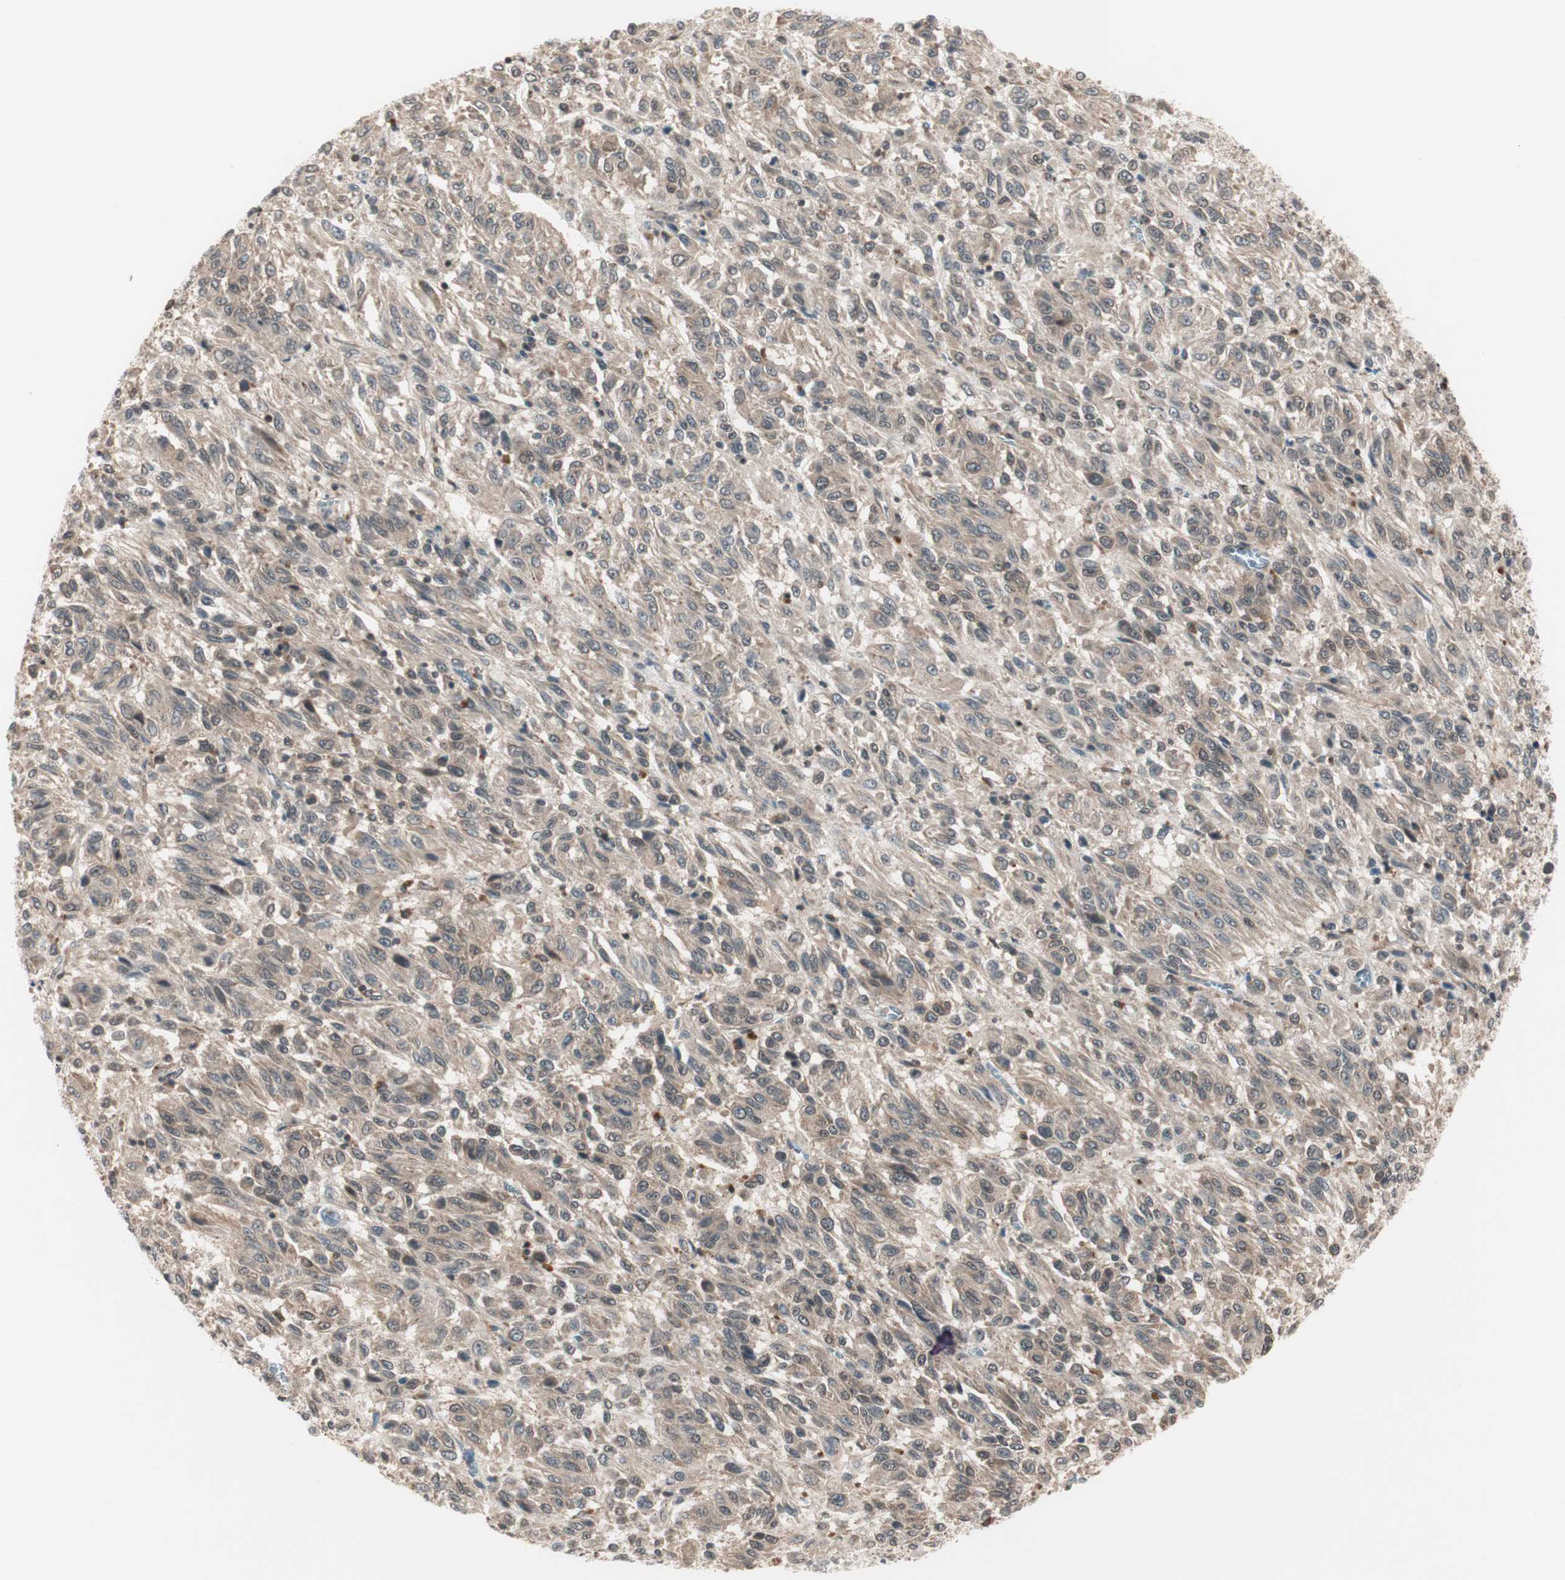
{"staining": {"intensity": "weak", "quantity": "25%-75%", "location": "cytoplasmic/membranous"}, "tissue": "melanoma", "cell_type": "Tumor cells", "image_type": "cancer", "snomed": [{"axis": "morphology", "description": "Malignant melanoma, Metastatic site"}, {"axis": "topography", "description": "Lung"}], "caption": "Human malignant melanoma (metastatic site) stained for a protein (brown) exhibits weak cytoplasmic/membranous positive expression in approximately 25%-75% of tumor cells.", "gene": "UBE2I", "patient": {"sex": "male", "age": 64}}